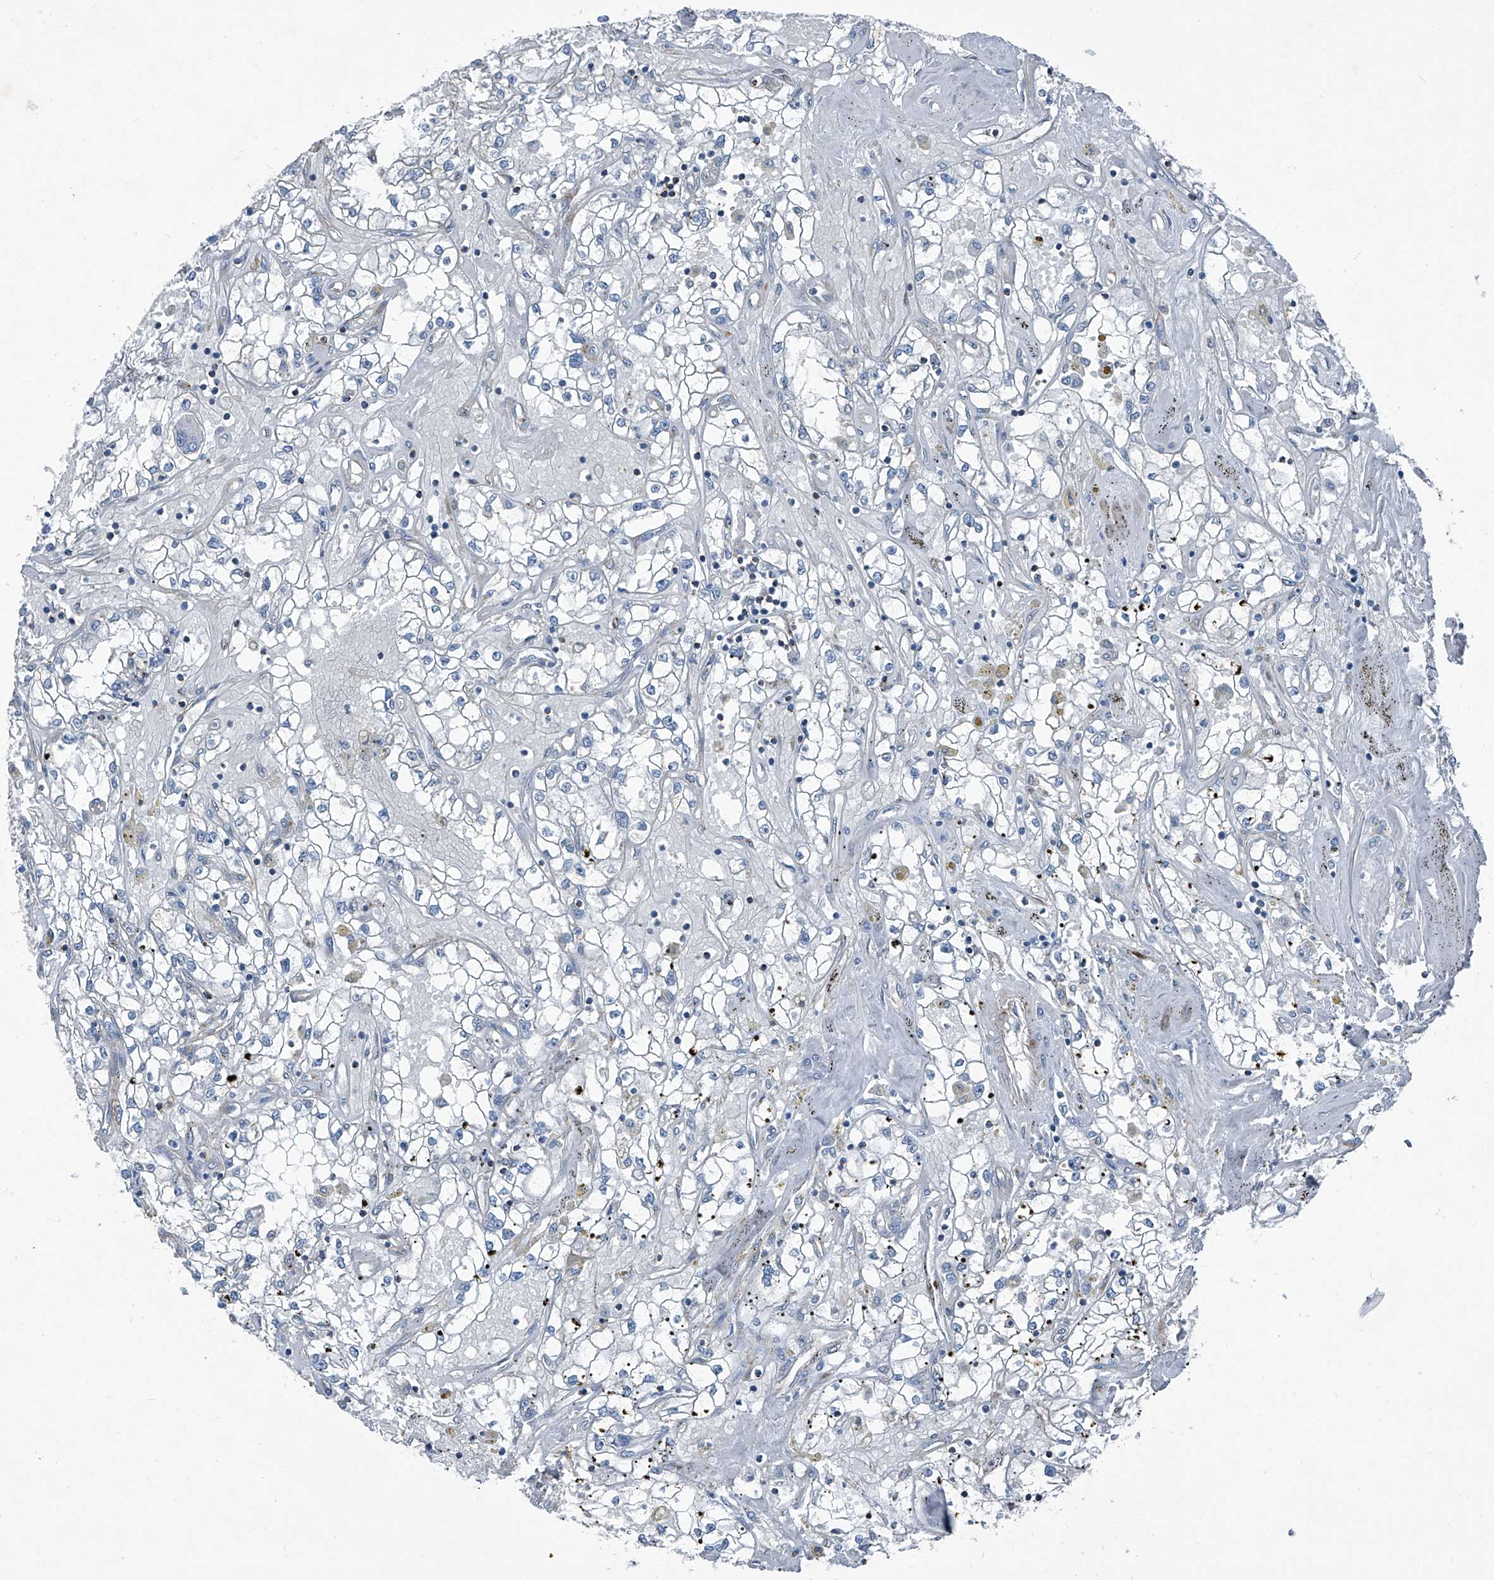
{"staining": {"intensity": "negative", "quantity": "none", "location": "none"}, "tissue": "renal cancer", "cell_type": "Tumor cells", "image_type": "cancer", "snomed": [{"axis": "morphology", "description": "Adenocarcinoma, NOS"}, {"axis": "topography", "description": "Kidney"}], "caption": "Human renal cancer (adenocarcinoma) stained for a protein using IHC demonstrates no expression in tumor cells.", "gene": "SEPTIN7", "patient": {"sex": "male", "age": 56}}